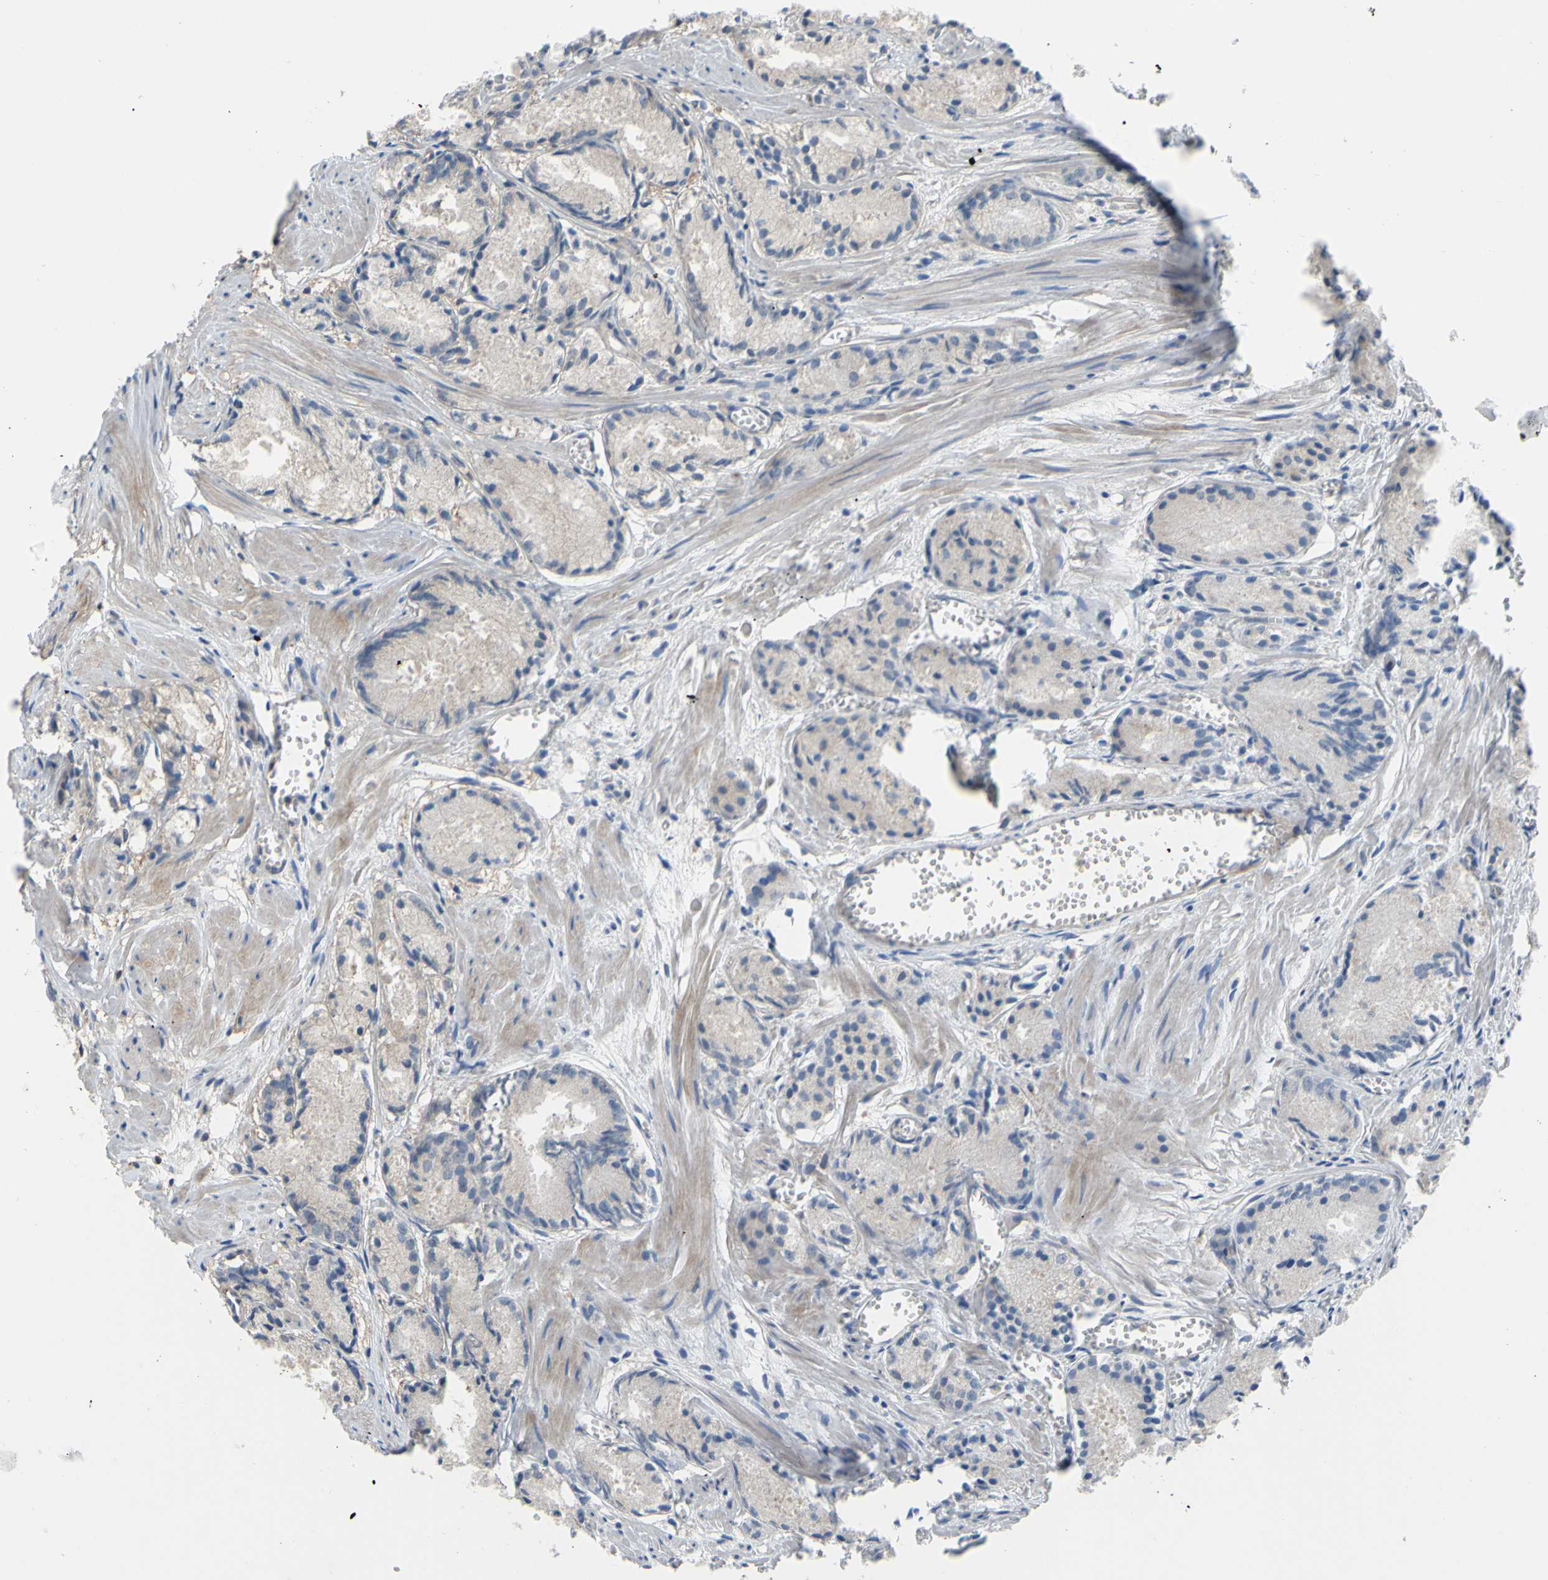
{"staining": {"intensity": "negative", "quantity": "none", "location": "none"}, "tissue": "prostate cancer", "cell_type": "Tumor cells", "image_type": "cancer", "snomed": [{"axis": "morphology", "description": "Adenocarcinoma, Low grade"}, {"axis": "topography", "description": "Prostate"}], "caption": "This is an IHC micrograph of prostate cancer (adenocarcinoma (low-grade)). There is no expression in tumor cells.", "gene": "UPK3B", "patient": {"sex": "male", "age": 72}}